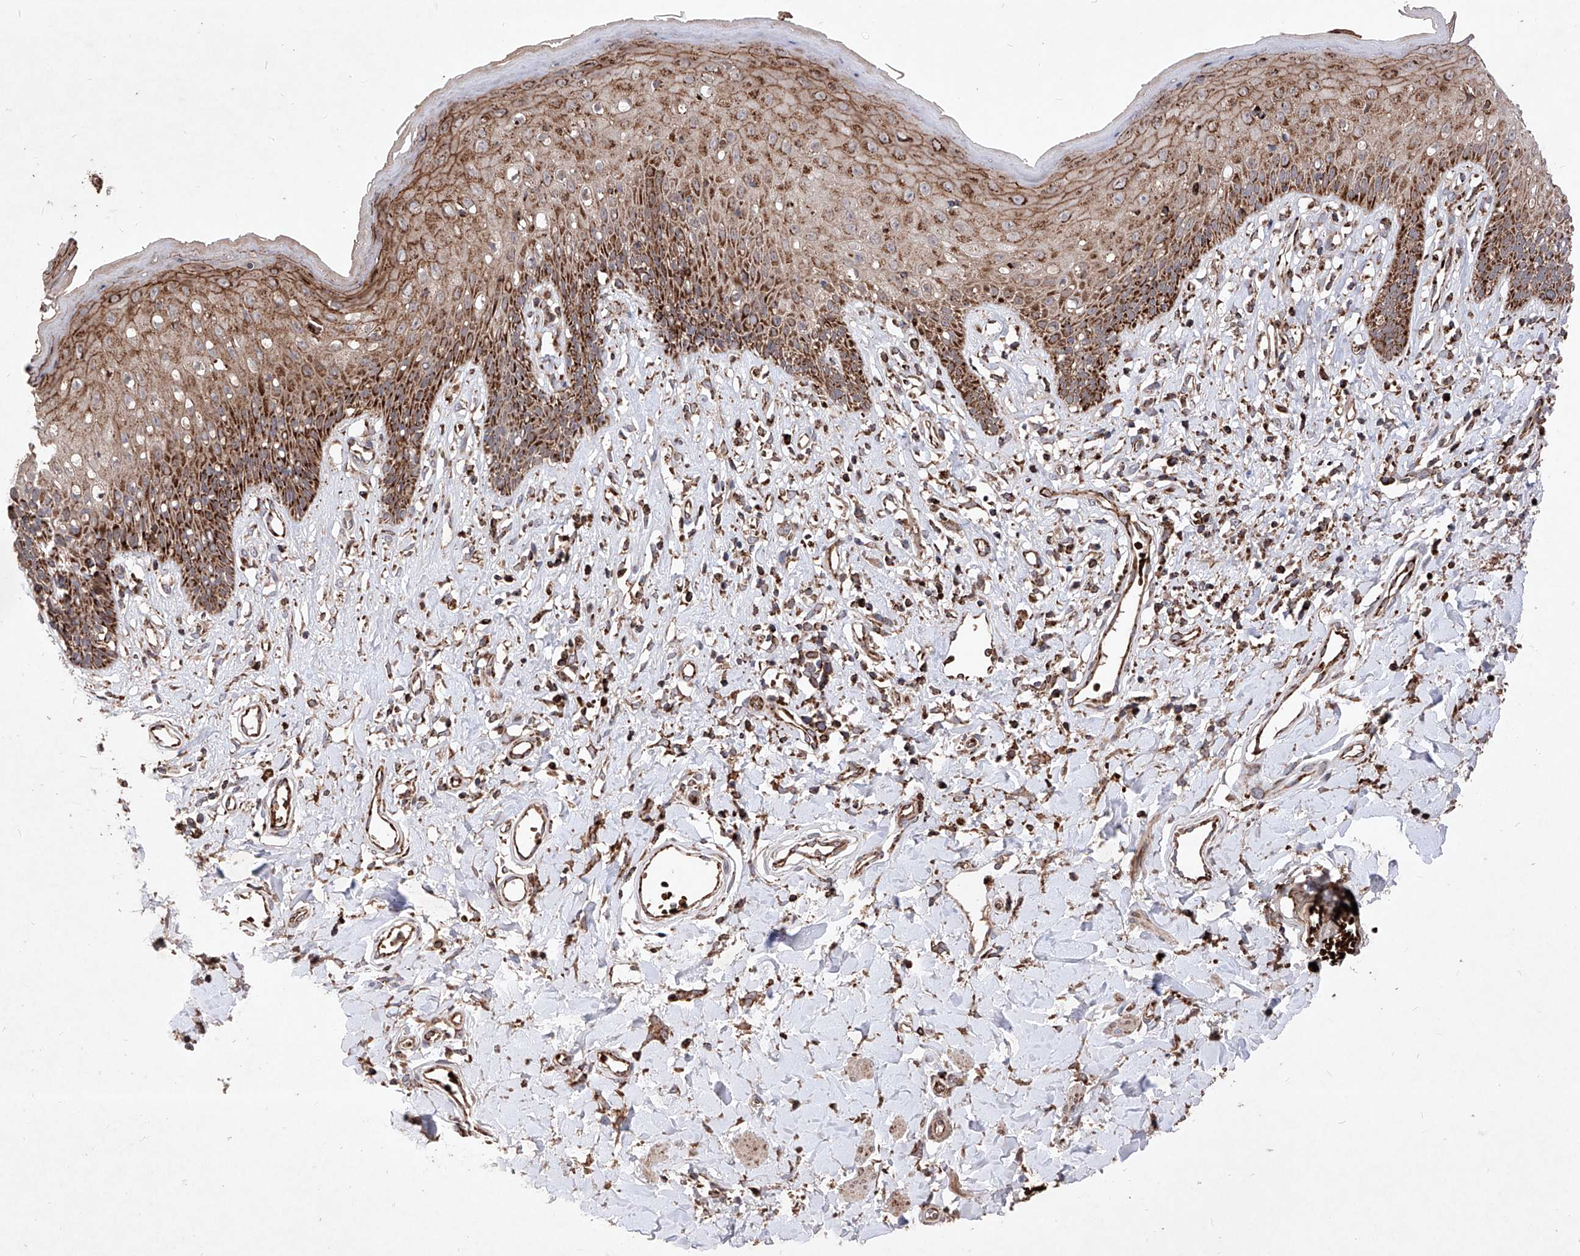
{"staining": {"intensity": "strong", "quantity": "25%-75%", "location": "cytoplasmic/membranous"}, "tissue": "skin", "cell_type": "Epidermal cells", "image_type": "normal", "snomed": [{"axis": "morphology", "description": "Normal tissue, NOS"}, {"axis": "morphology", "description": "Squamous cell carcinoma, NOS"}, {"axis": "topography", "description": "Vulva"}], "caption": "Immunohistochemistry micrograph of unremarkable skin: skin stained using IHC reveals high levels of strong protein expression localized specifically in the cytoplasmic/membranous of epidermal cells, appearing as a cytoplasmic/membranous brown color.", "gene": "SEMA6A", "patient": {"sex": "female", "age": 85}}